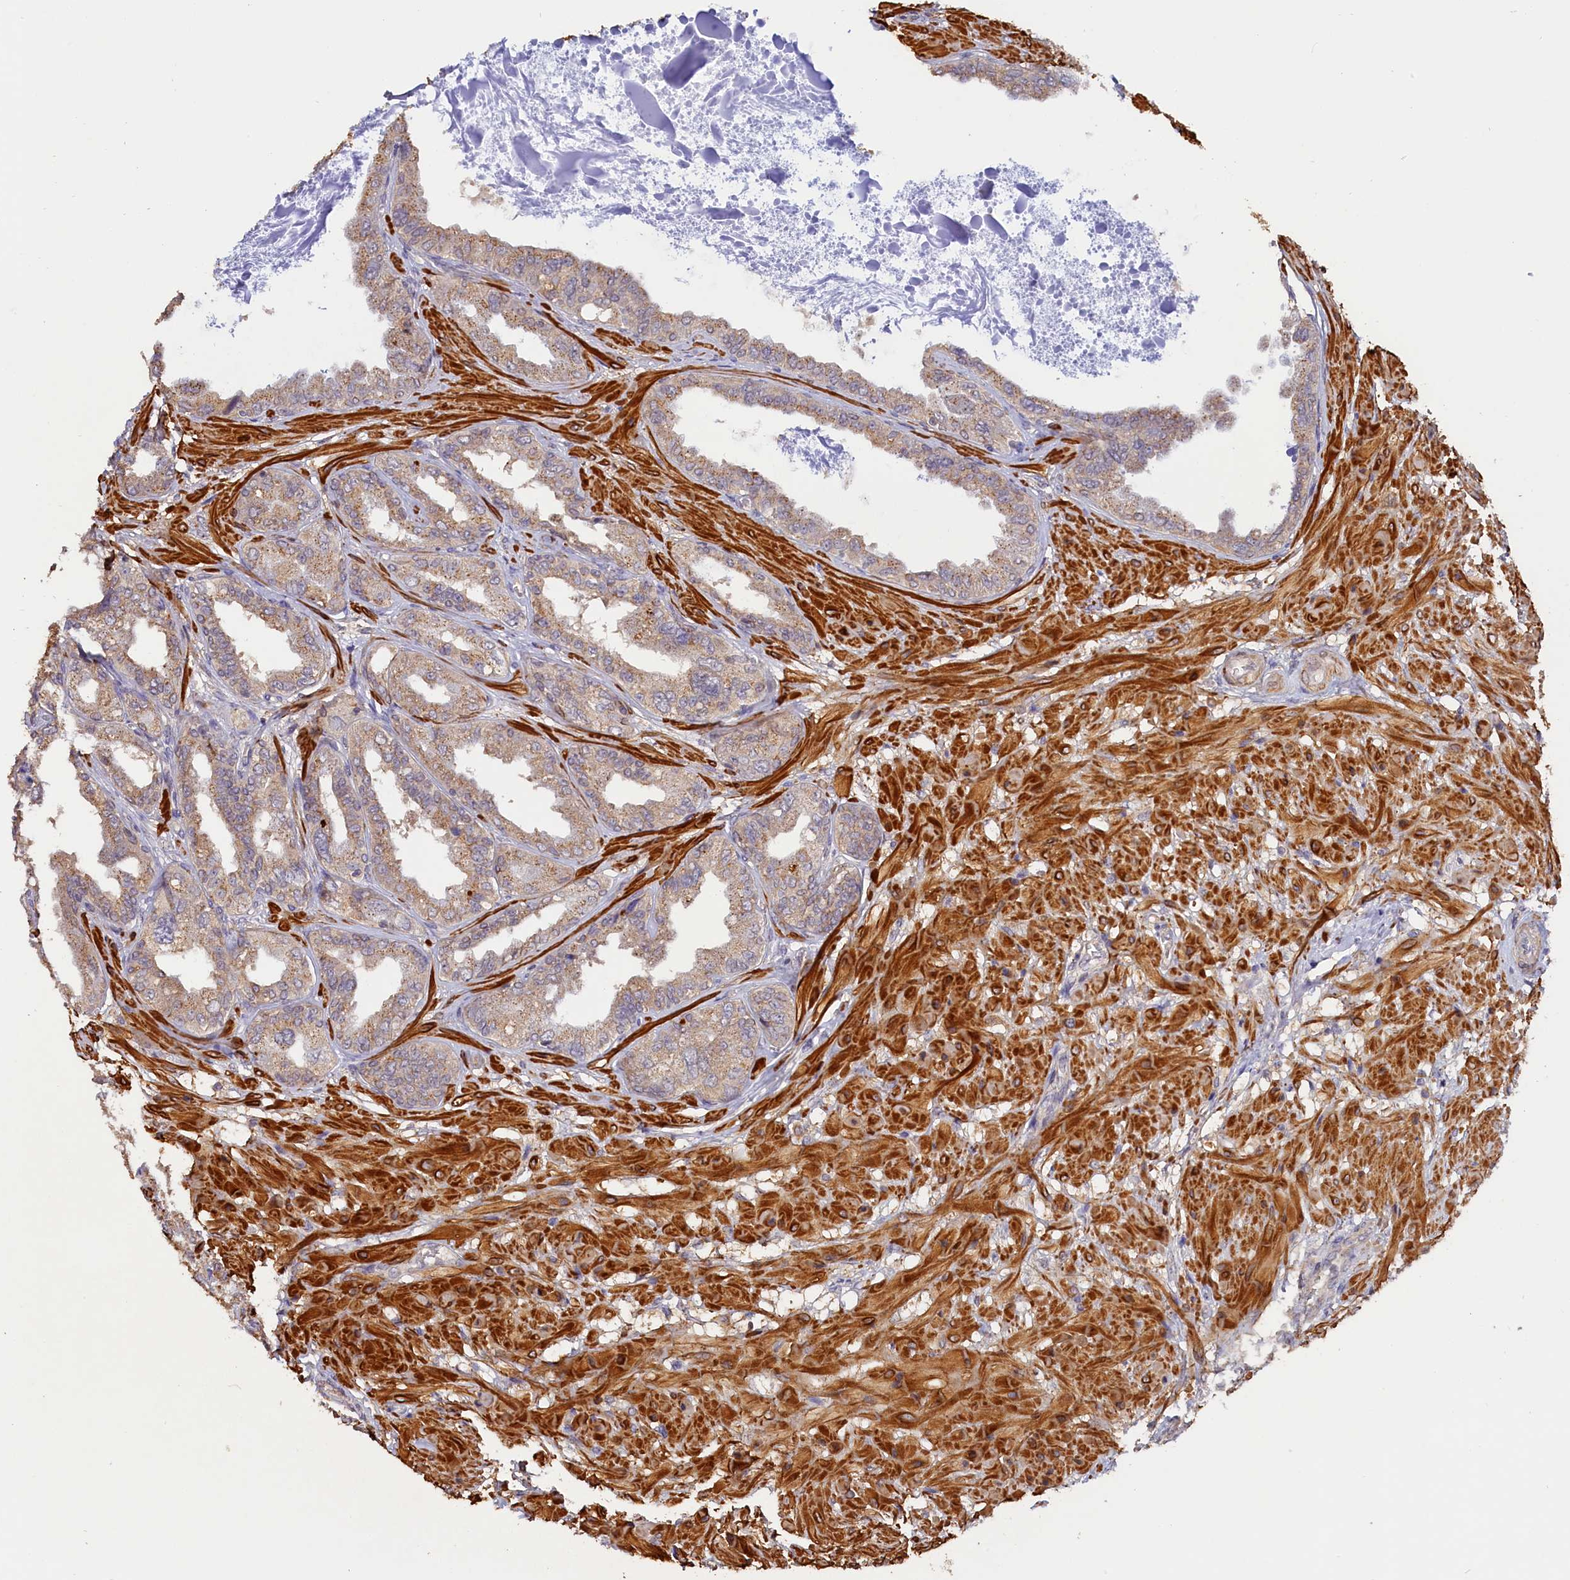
{"staining": {"intensity": "moderate", "quantity": "25%-75%", "location": "cytoplasmic/membranous"}, "tissue": "seminal vesicle", "cell_type": "Glandular cells", "image_type": "normal", "snomed": [{"axis": "morphology", "description": "Normal tissue, NOS"}, {"axis": "topography", "description": "Seminal veicle"}], "caption": "Protein expression analysis of unremarkable seminal vesicle shows moderate cytoplasmic/membranous positivity in about 25%-75% of glandular cells.", "gene": "TANGO6", "patient": {"sex": "male", "age": 63}}